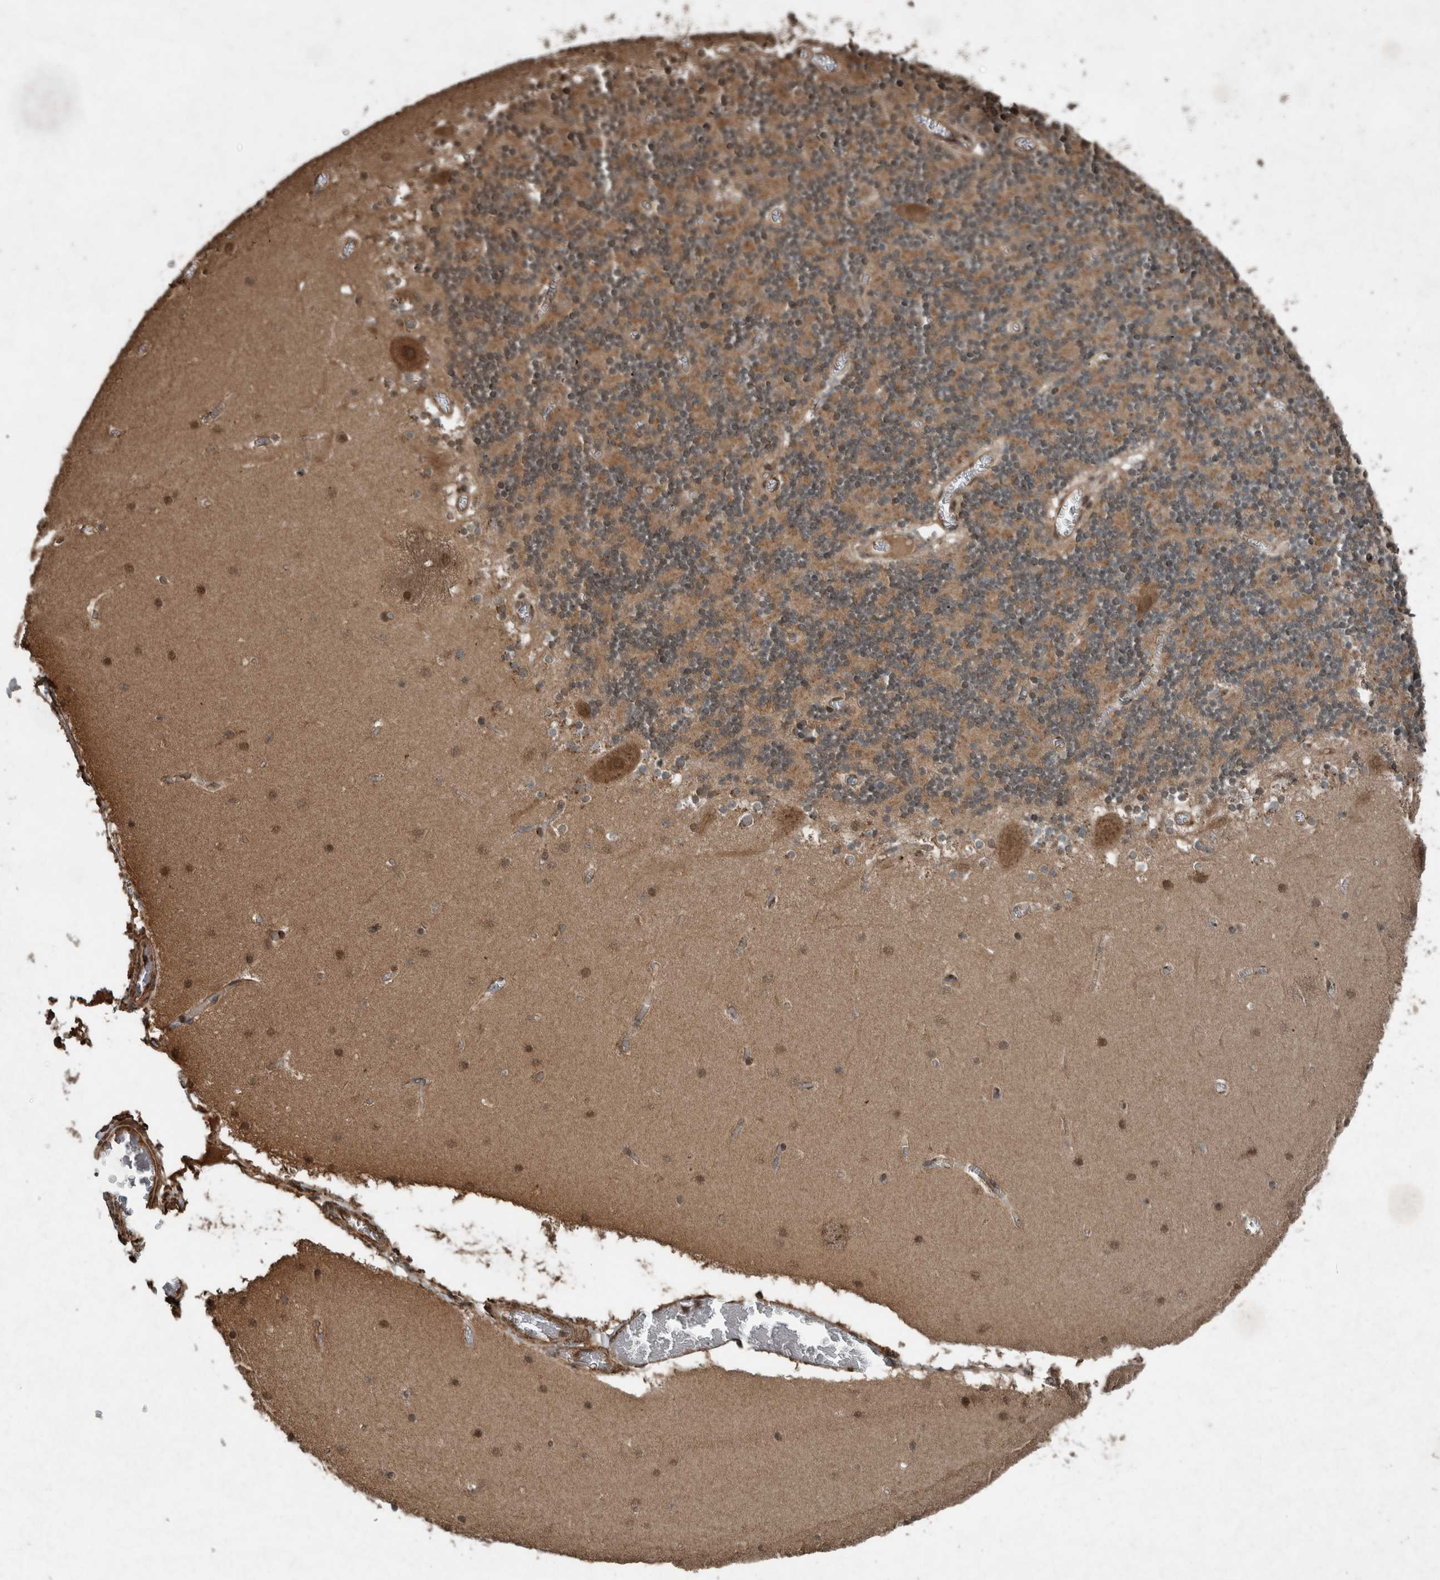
{"staining": {"intensity": "moderate", "quantity": ">75%", "location": "cytoplasmic/membranous,nuclear"}, "tissue": "cerebellum", "cell_type": "Cells in granular layer", "image_type": "normal", "snomed": [{"axis": "morphology", "description": "Normal tissue, NOS"}, {"axis": "topography", "description": "Cerebellum"}], "caption": "Protein expression analysis of benign cerebellum shows moderate cytoplasmic/membranous,nuclear staining in about >75% of cells in granular layer.", "gene": "ARHGEF12", "patient": {"sex": "female", "age": 28}}